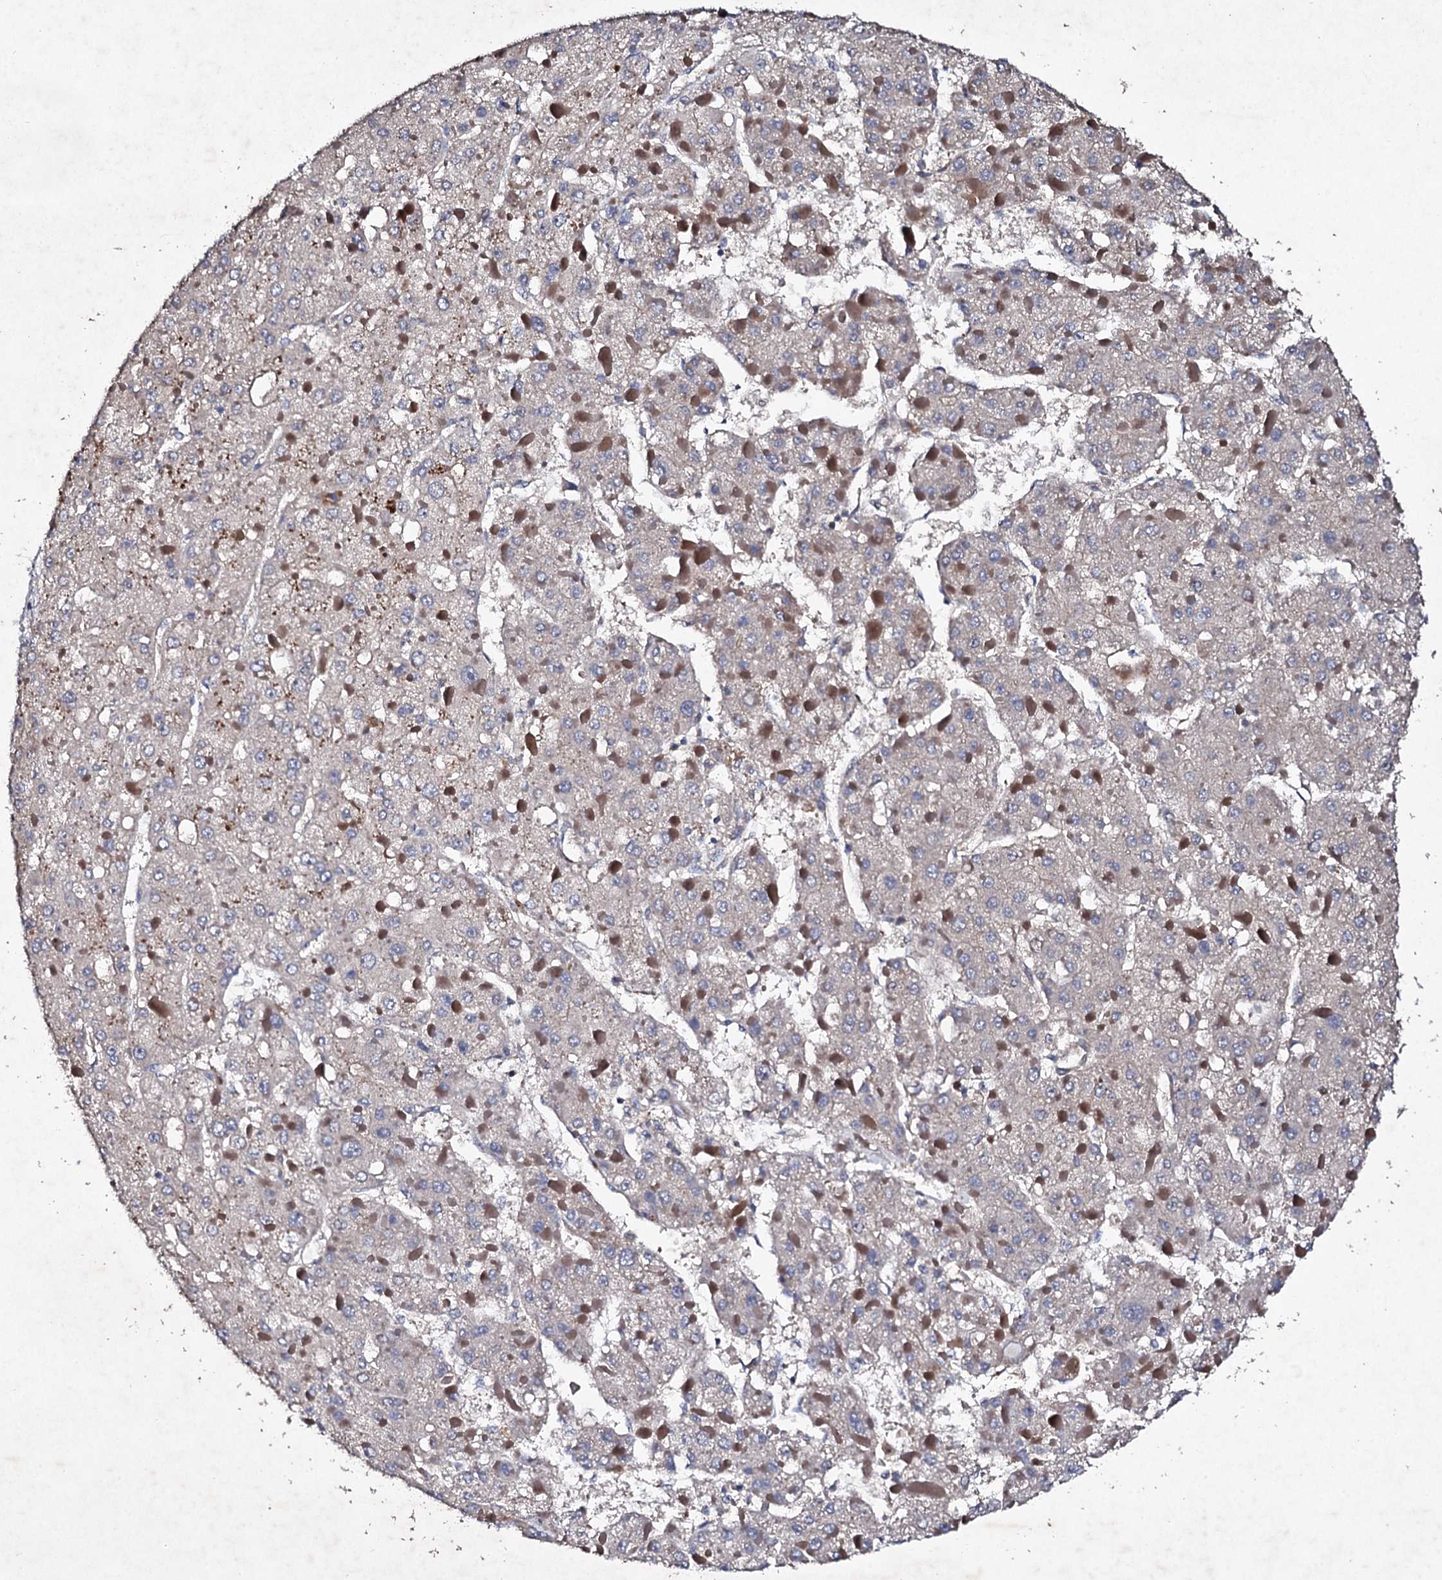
{"staining": {"intensity": "negative", "quantity": "none", "location": "none"}, "tissue": "liver cancer", "cell_type": "Tumor cells", "image_type": "cancer", "snomed": [{"axis": "morphology", "description": "Carcinoma, Hepatocellular, NOS"}, {"axis": "topography", "description": "Liver"}], "caption": "High magnification brightfield microscopy of hepatocellular carcinoma (liver) stained with DAB (3,3'-diaminobenzidine) (brown) and counterstained with hematoxylin (blue): tumor cells show no significant positivity. The staining was performed using DAB to visualize the protein expression in brown, while the nuclei were stained in blue with hematoxylin (Magnification: 20x).", "gene": "MOCOS", "patient": {"sex": "female", "age": 73}}